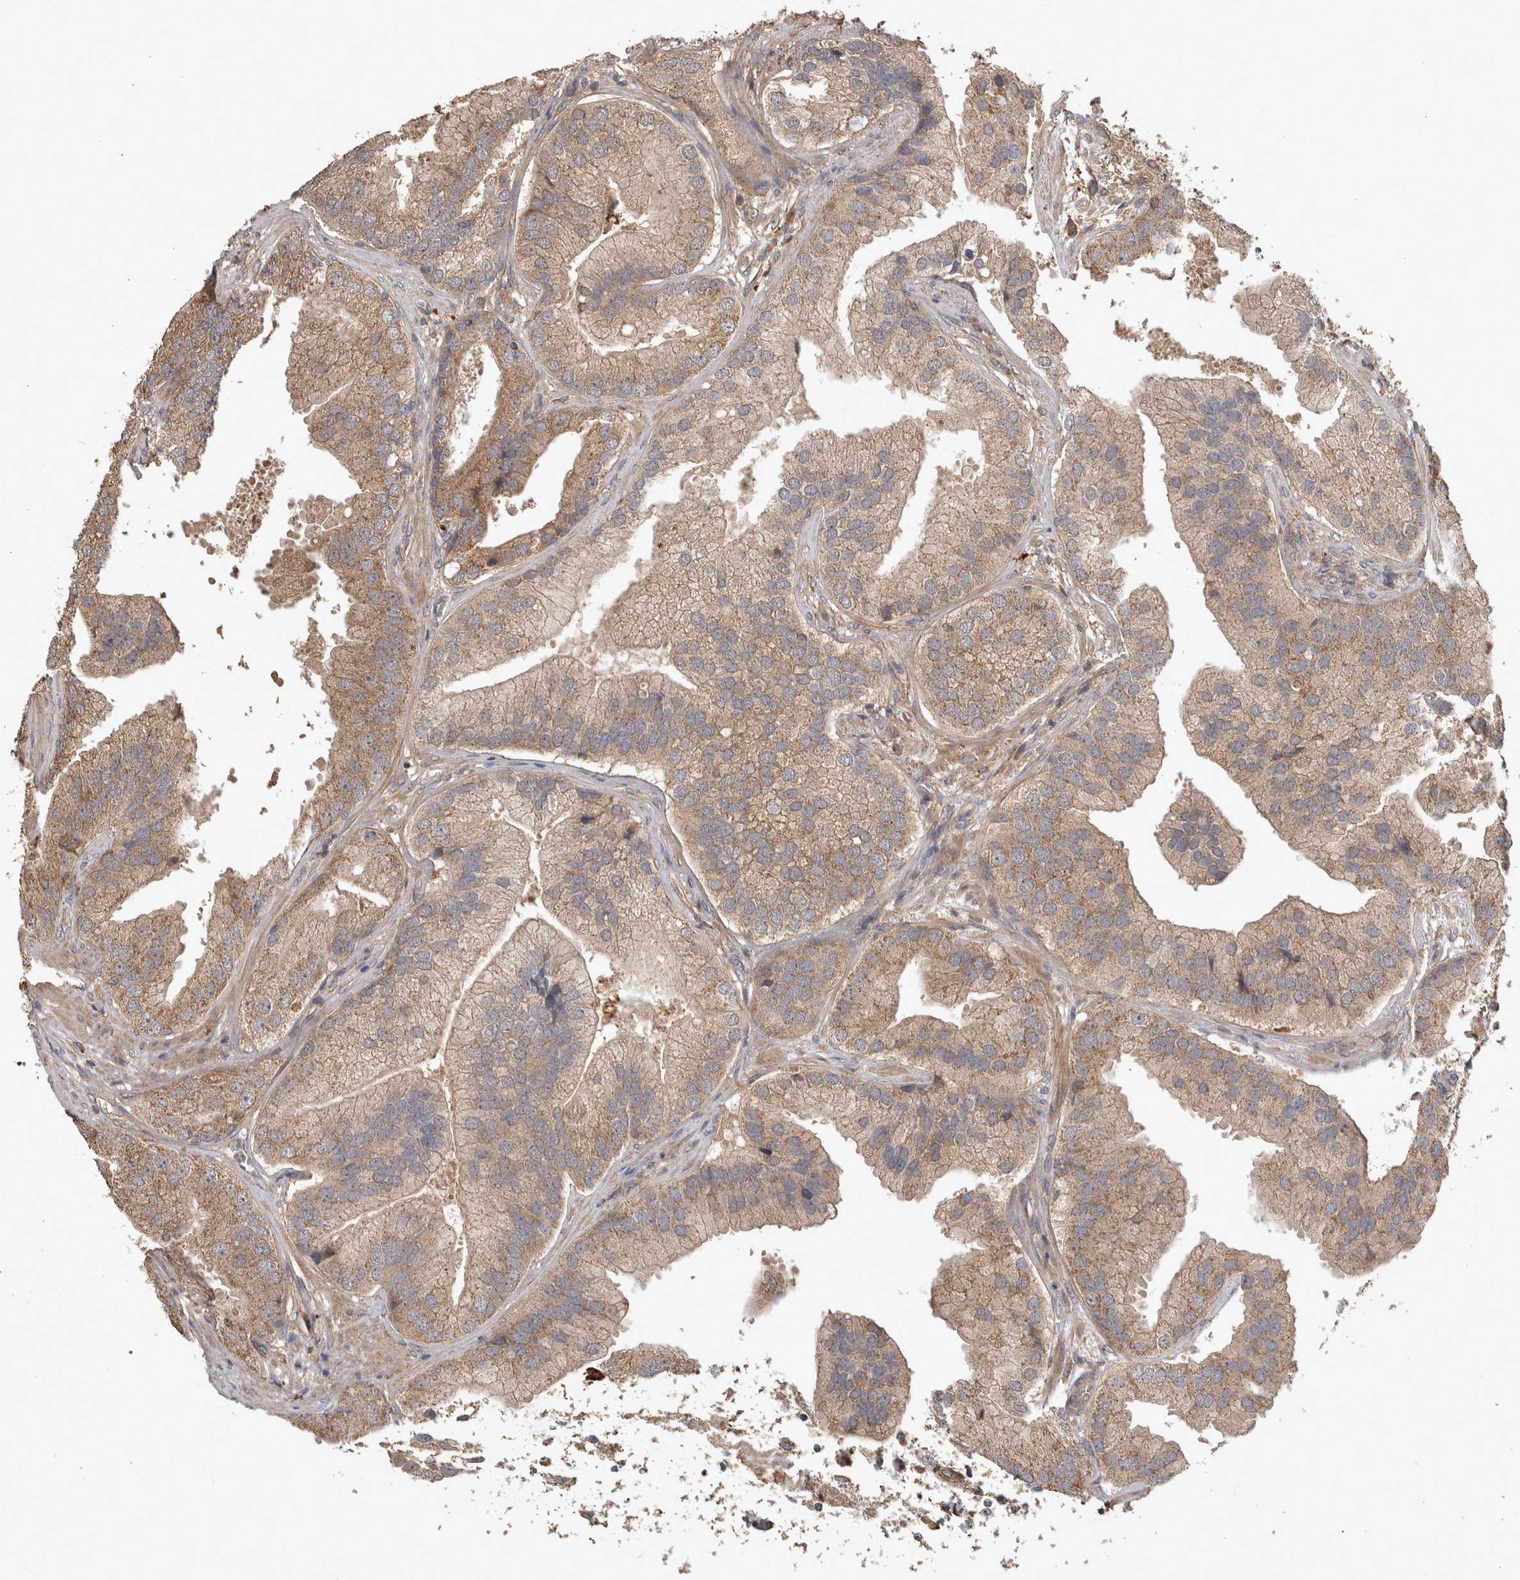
{"staining": {"intensity": "moderate", "quantity": ">75%", "location": "cytoplasmic/membranous"}, "tissue": "prostate cancer", "cell_type": "Tumor cells", "image_type": "cancer", "snomed": [{"axis": "morphology", "description": "Adenocarcinoma, High grade"}, {"axis": "topography", "description": "Prostate"}], "caption": "A histopathology image showing moderate cytoplasmic/membranous expression in approximately >75% of tumor cells in prostate cancer (adenocarcinoma (high-grade)), as visualized by brown immunohistochemical staining.", "gene": "TRMT61B", "patient": {"sex": "male", "age": 70}}